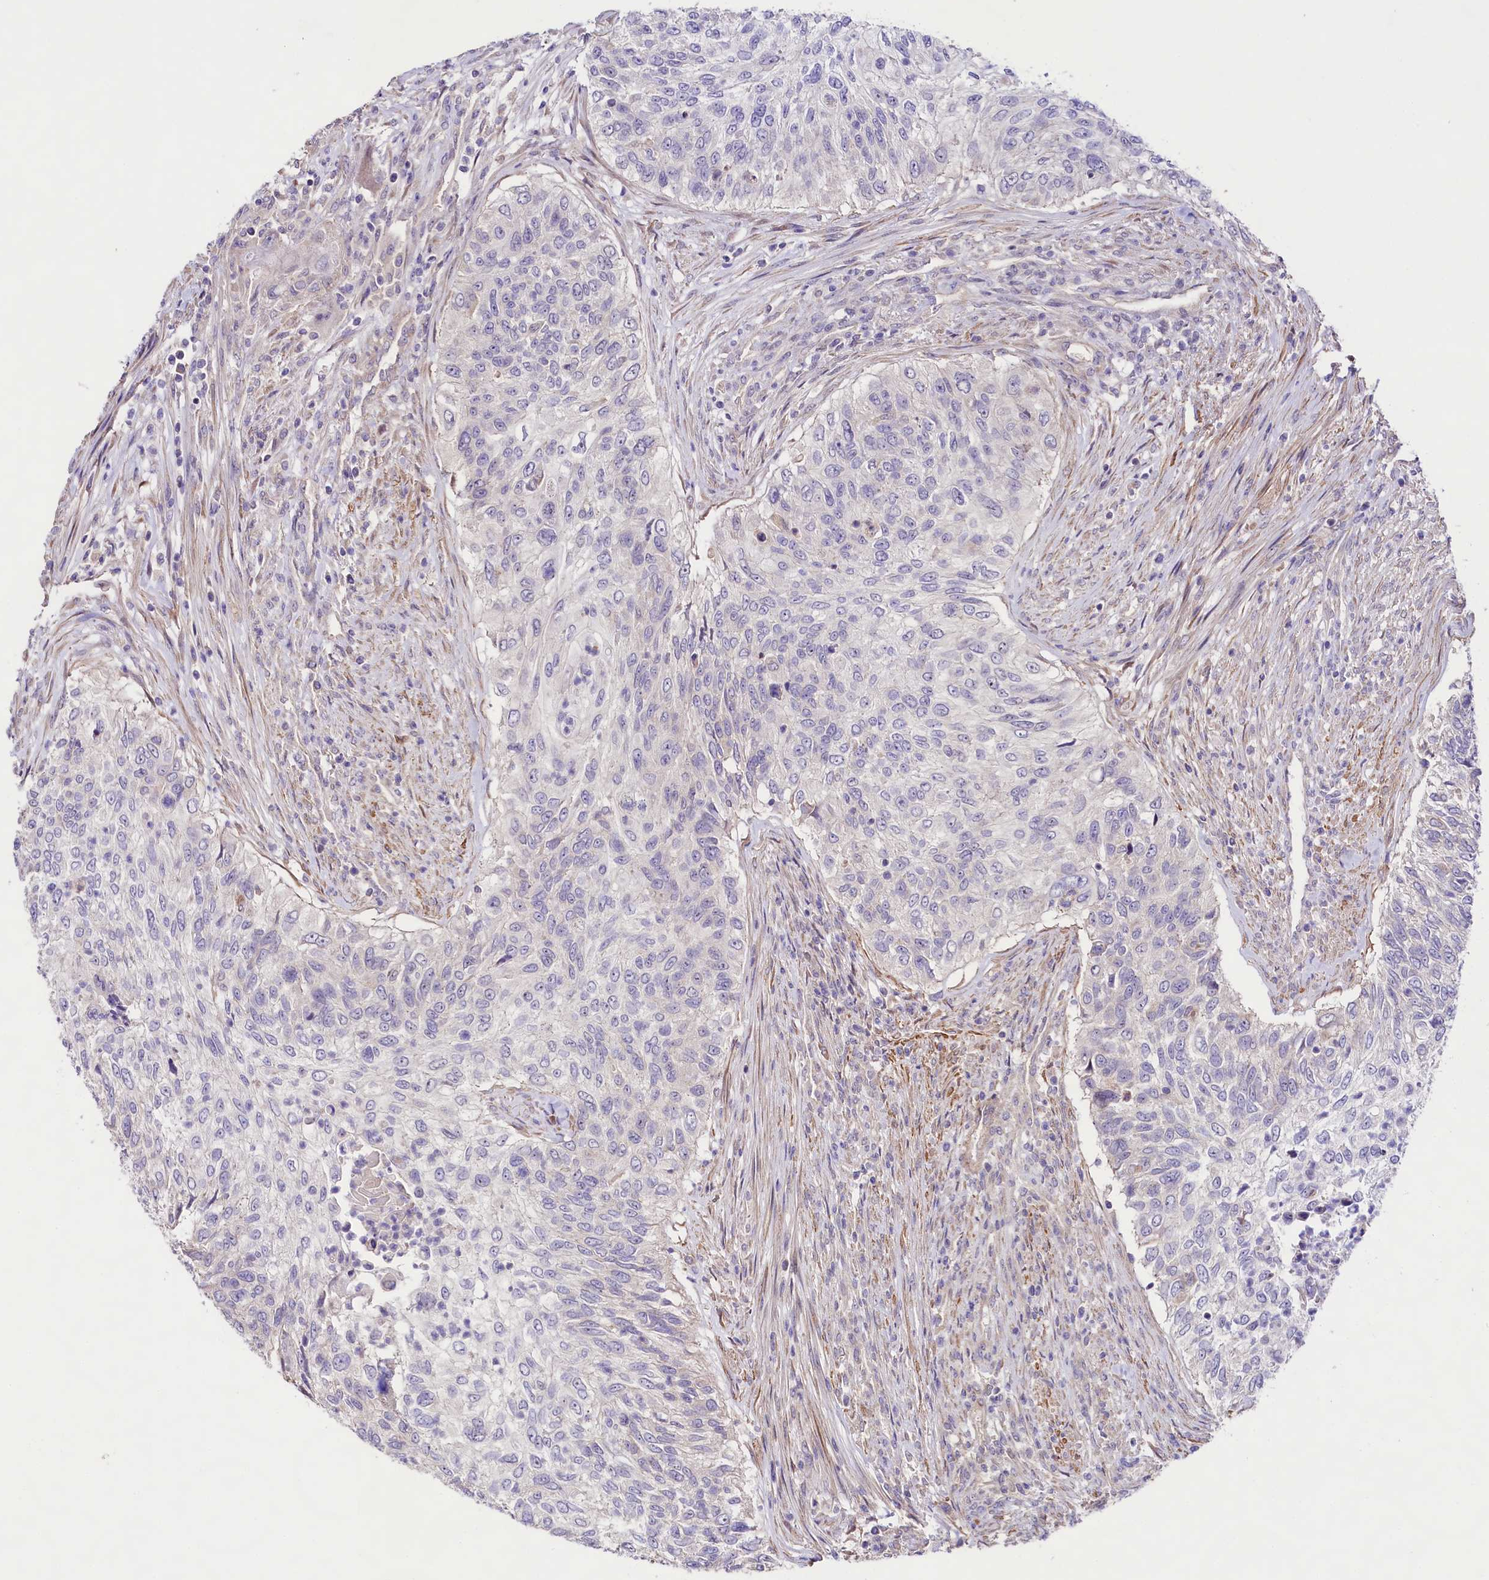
{"staining": {"intensity": "negative", "quantity": "none", "location": "none"}, "tissue": "urothelial cancer", "cell_type": "Tumor cells", "image_type": "cancer", "snomed": [{"axis": "morphology", "description": "Urothelial carcinoma, High grade"}, {"axis": "topography", "description": "Urinary bladder"}], "caption": "High power microscopy micrograph of an immunohistochemistry micrograph of urothelial cancer, revealing no significant staining in tumor cells.", "gene": "VPS11", "patient": {"sex": "female", "age": 60}}